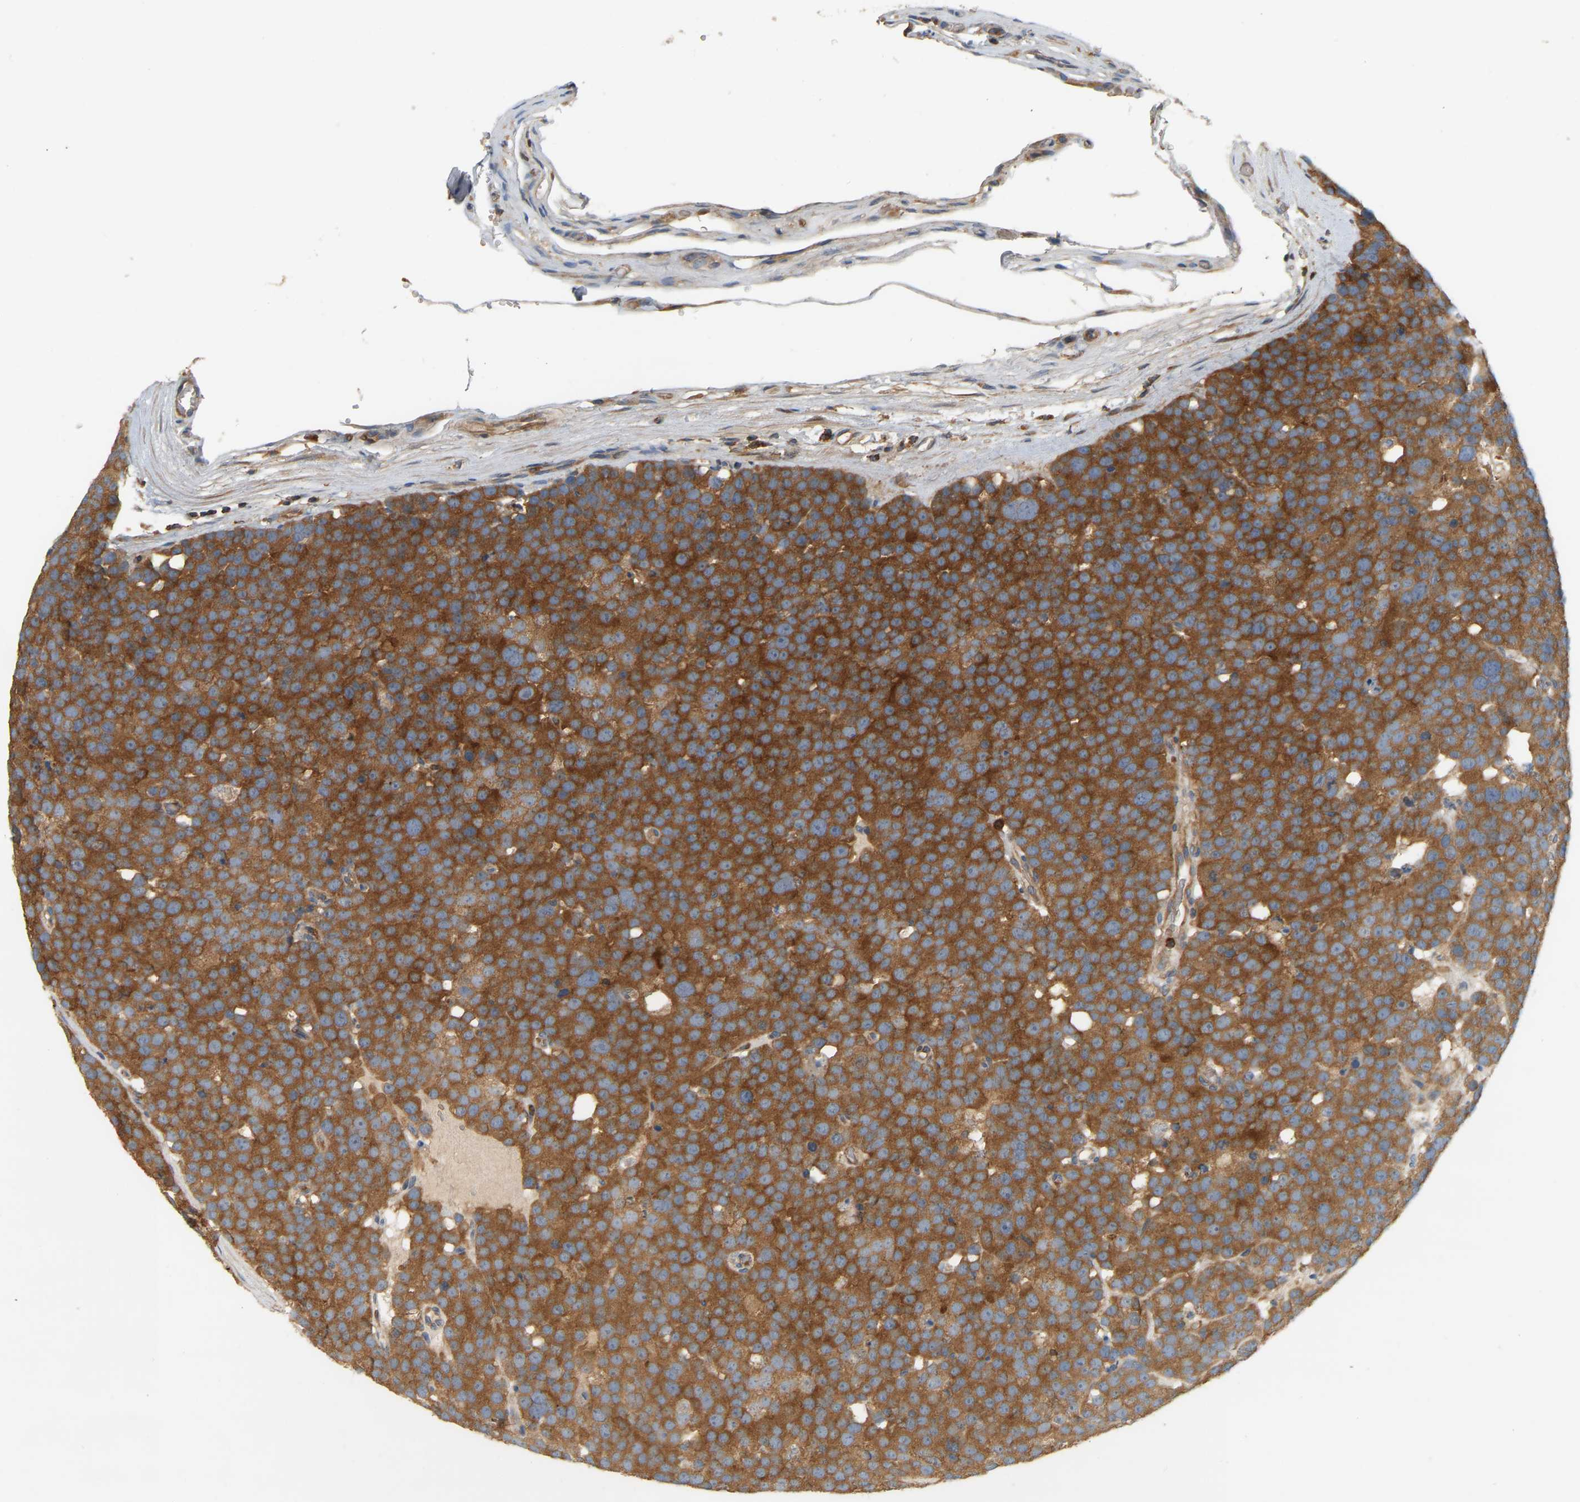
{"staining": {"intensity": "strong", "quantity": ">75%", "location": "cytoplasmic/membranous"}, "tissue": "testis cancer", "cell_type": "Tumor cells", "image_type": "cancer", "snomed": [{"axis": "morphology", "description": "Seminoma, NOS"}, {"axis": "topography", "description": "Testis"}], "caption": "Immunohistochemical staining of testis seminoma displays high levels of strong cytoplasmic/membranous staining in about >75% of tumor cells.", "gene": "AKAP13", "patient": {"sex": "male", "age": 71}}